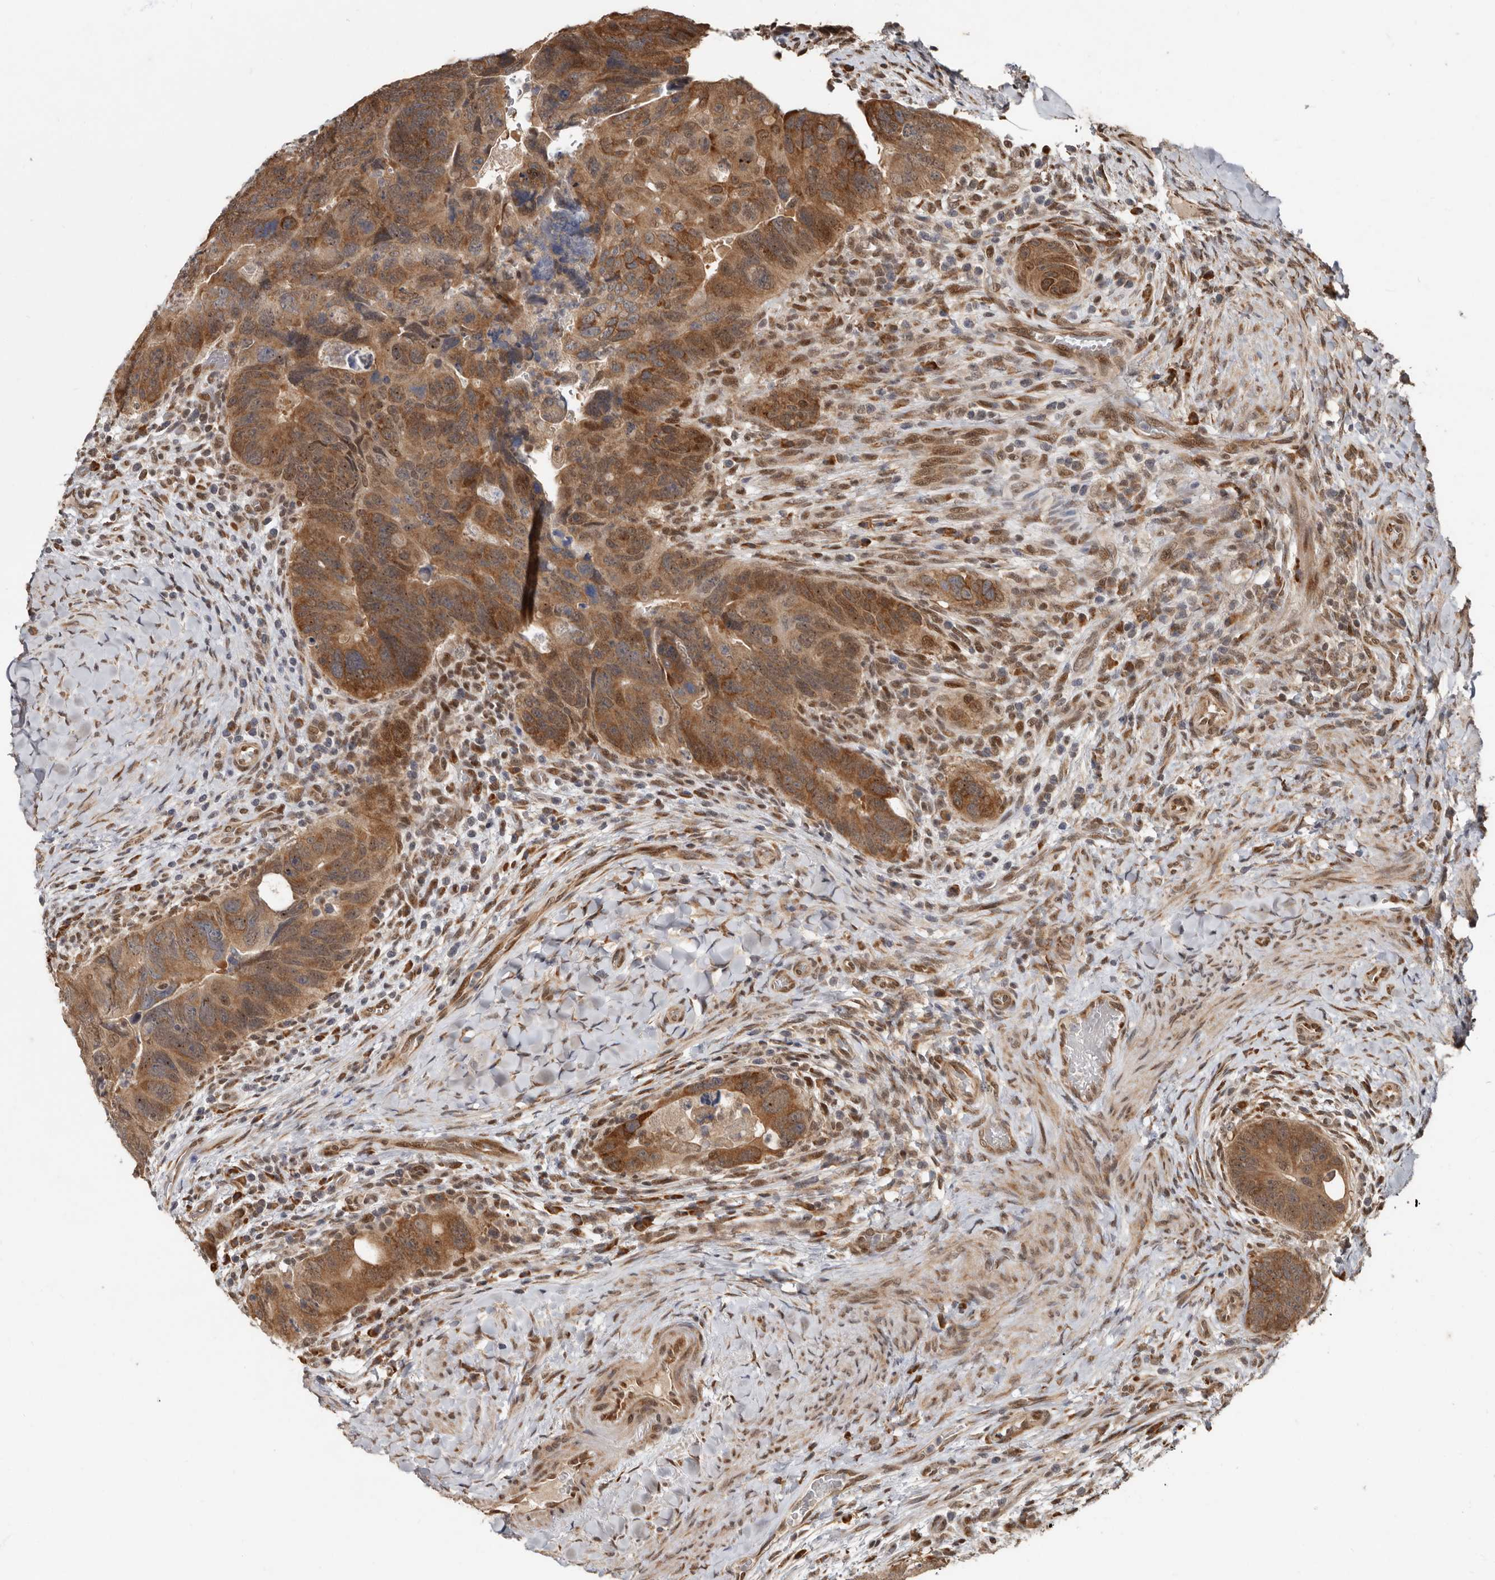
{"staining": {"intensity": "moderate", "quantity": ">75%", "location": "cytoplasmic/membranous"}, "tissue": "colorectal cancer", "cell_type": "Tumor cells", "image_type": "cancer", "snomed": [{"axis": "morphology", "description": "Adenocarcinoma, NOS"}, {"axis": "topography", "description": "Rectum"}], "caption": "An immunohistochemistry histopathology image of neoplastic tissue is shown. Protein staining in brown shows moderate cytoplasmic/membranous positivity in colorectal cancer (adenocarcinoma) within tumor cells.", "gene": "LRGUK", "patient": {"sex": "male", "age": 59}}